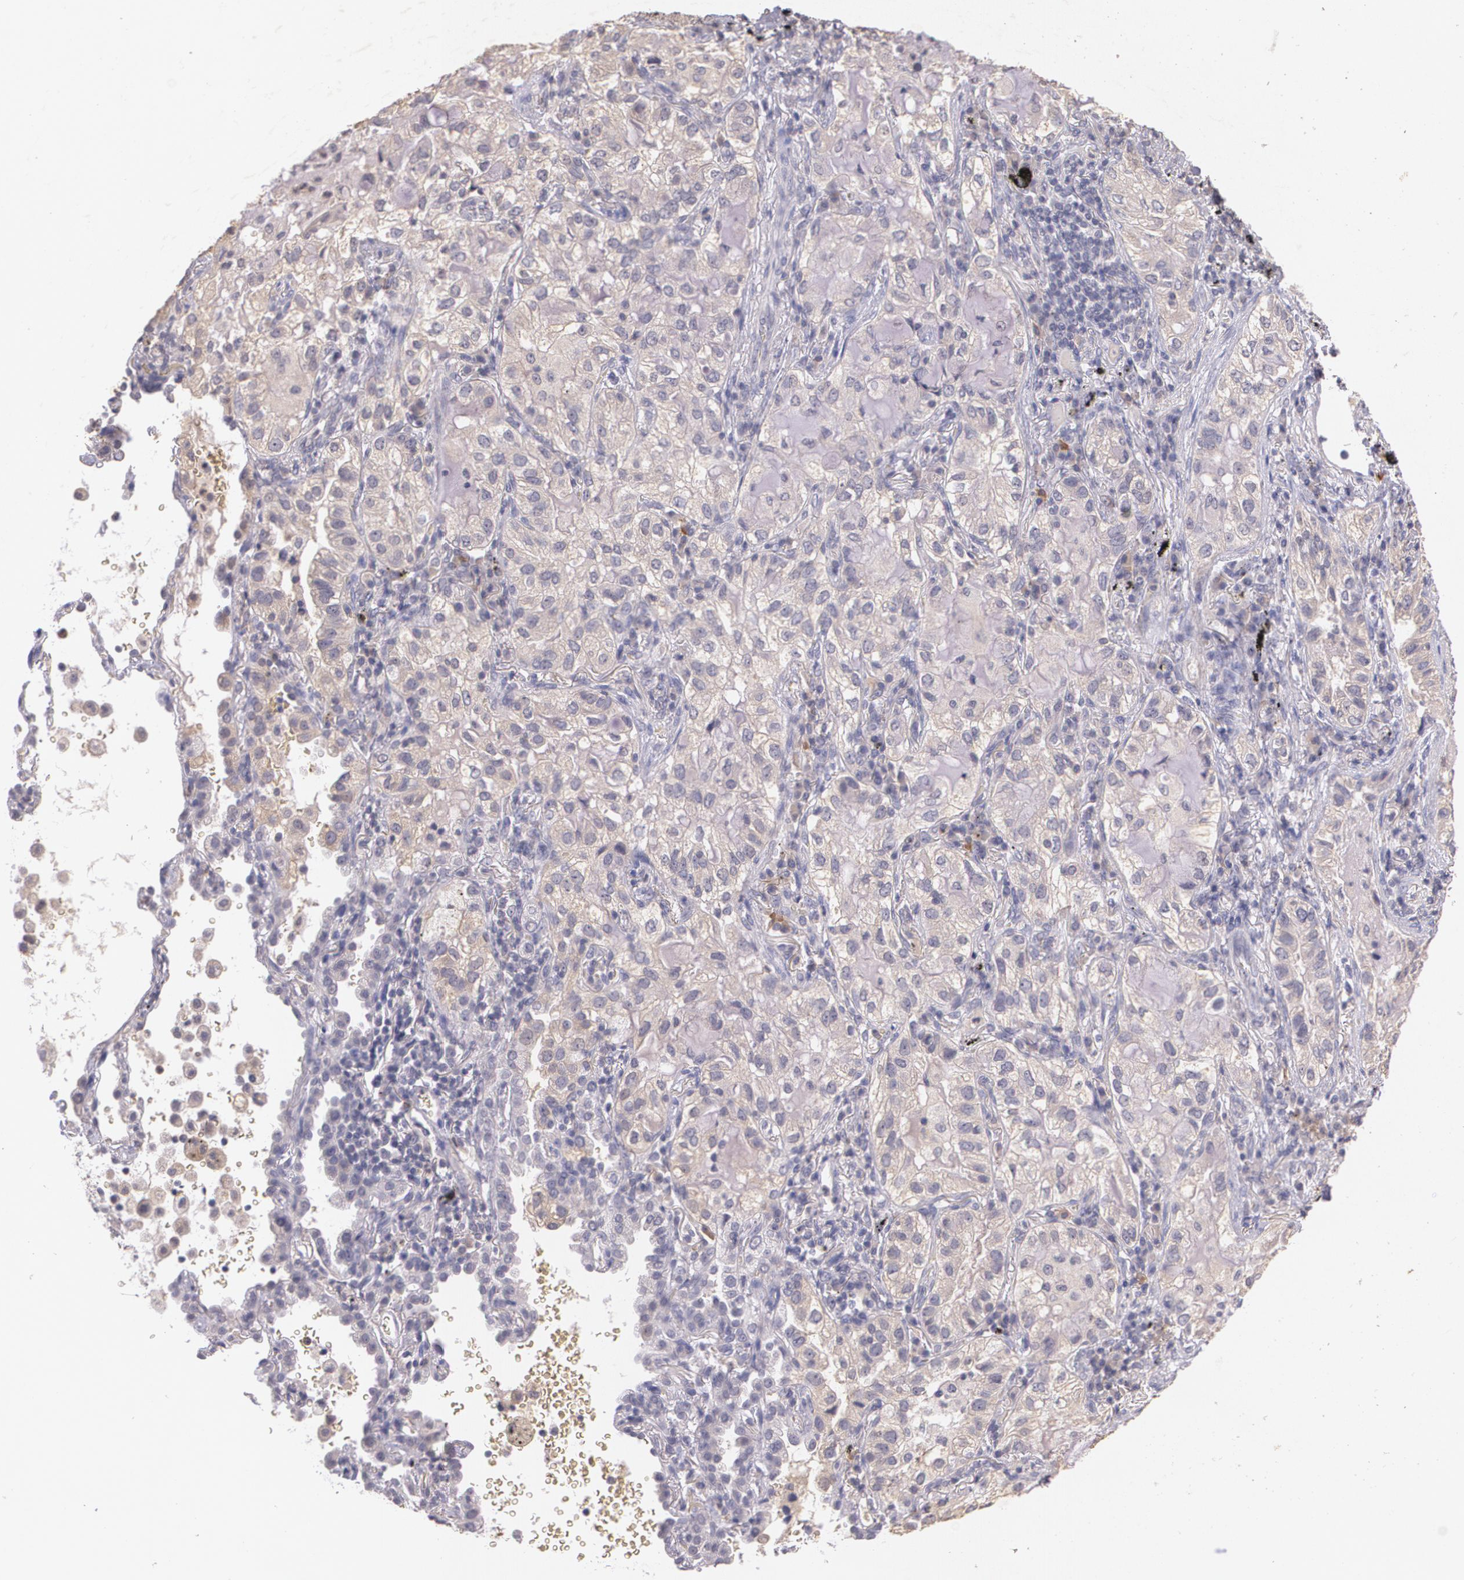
{"staining": {"intensity": "weak", "quantity": ">75%", "location": "cytoplasmic/membranous"}, "tissue": "lung cancer", "cell_type": "Tumor cells", "image_type": "cancer", "snomed": [{"axis": "morphology", "description": "Adenocarcinoma, NOS"}, {"axis": "topography", "description": "Lung"}], "caption": "Protein analysis of lung cancer (adenocarcinoma) tissue reveals weak cytoplasmic/membranous staining in about >75% of tumor cells.", "gene": "TM4SF1", "patient": {"sex": "female", "age": 50}}